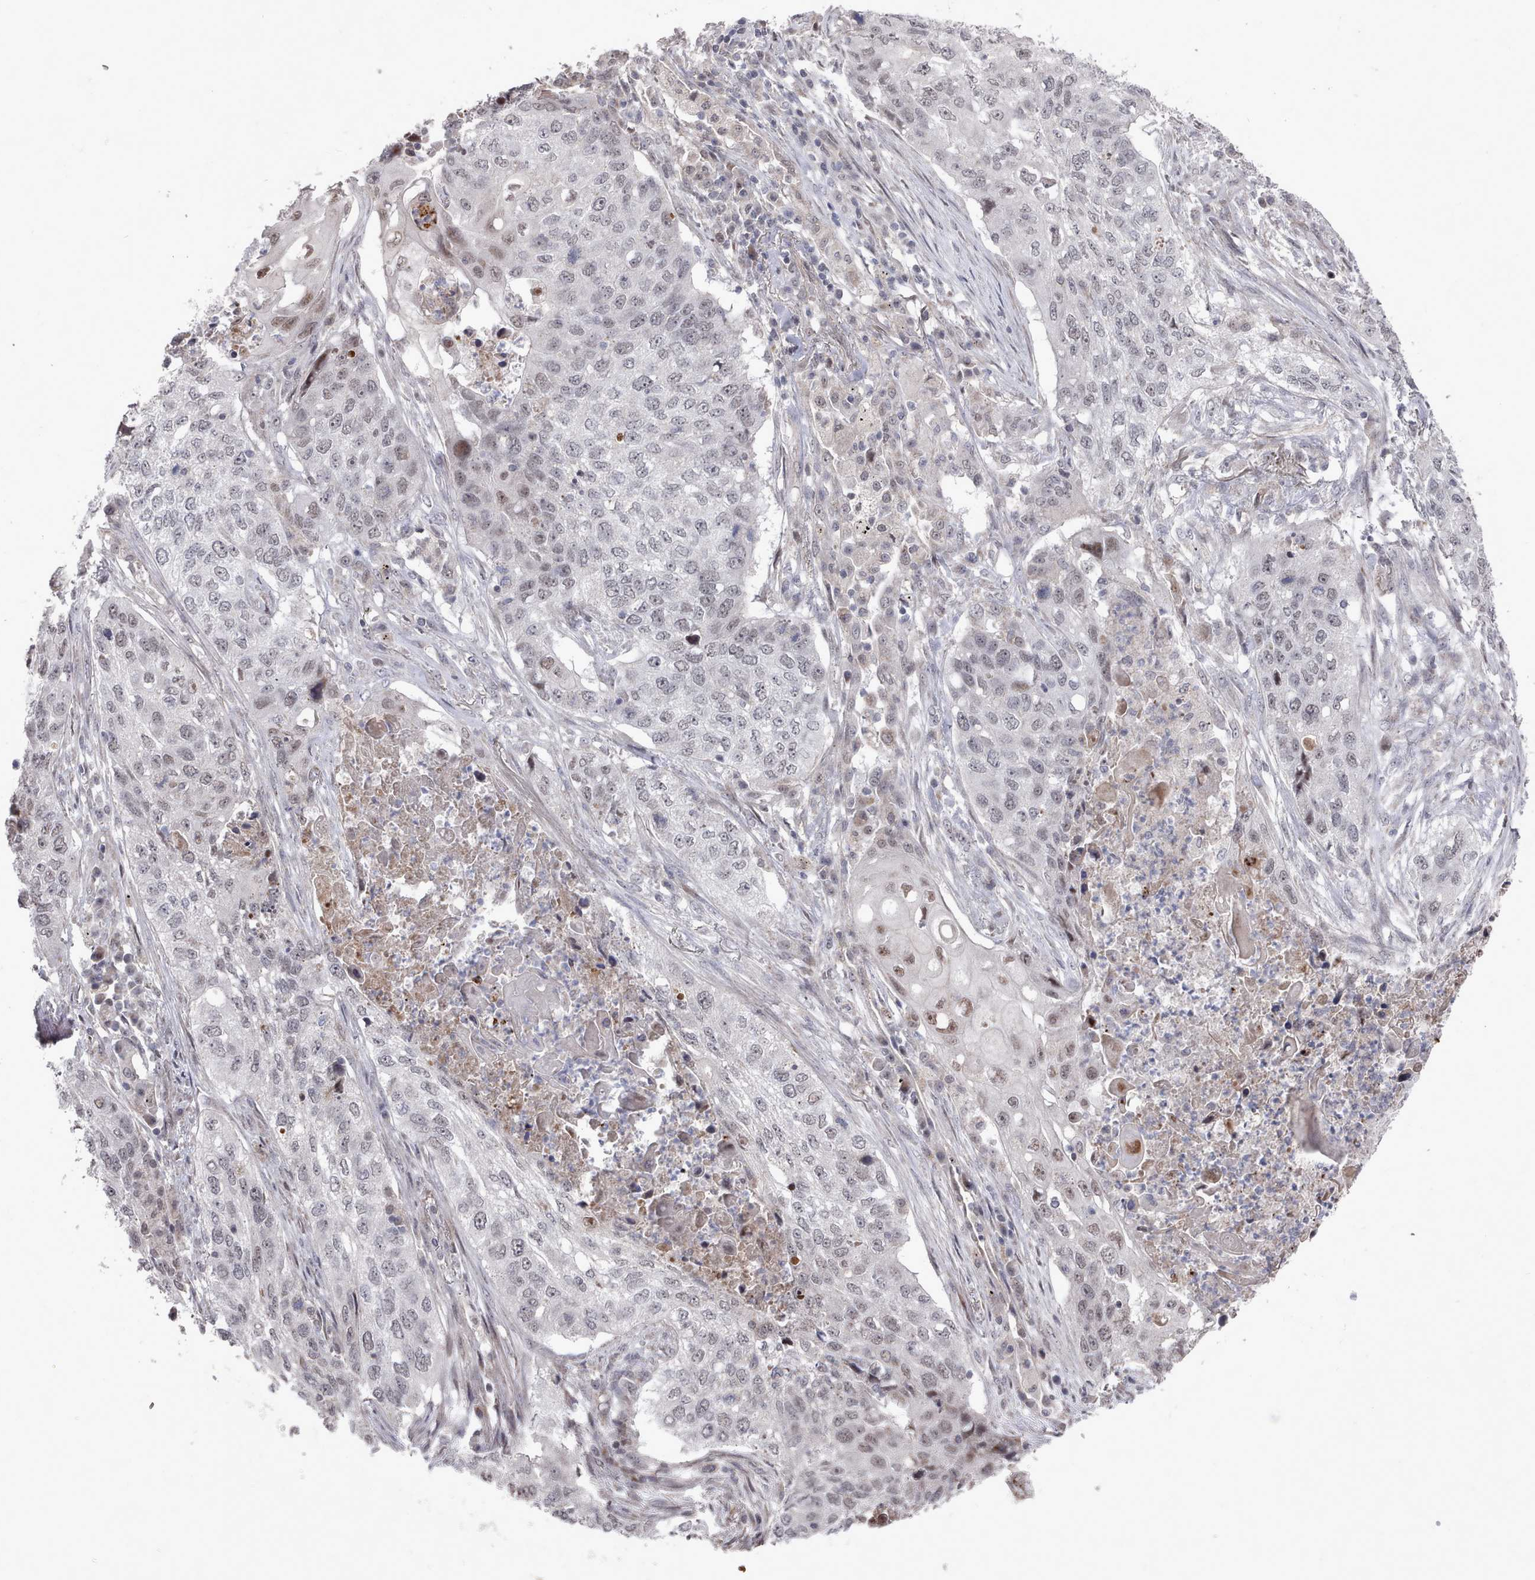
{"staining": {"intensity": "weak", "quantity": "<25%", "location": "nuclear"}, "tissue": "lung cancer", "cell_type": "Tumor cells", "image_type": "cancer", "snomed": [{"axis": "morphology", "description": "Squamous cell carcinoma, NOS"}, {"axis": "topography", "description": "Lung"}], "caption": "IHC of human lung cancer shows no expression in tumor cells.", "gene": "CPSF4", "patient": {"sex": "female", "age": 63}}